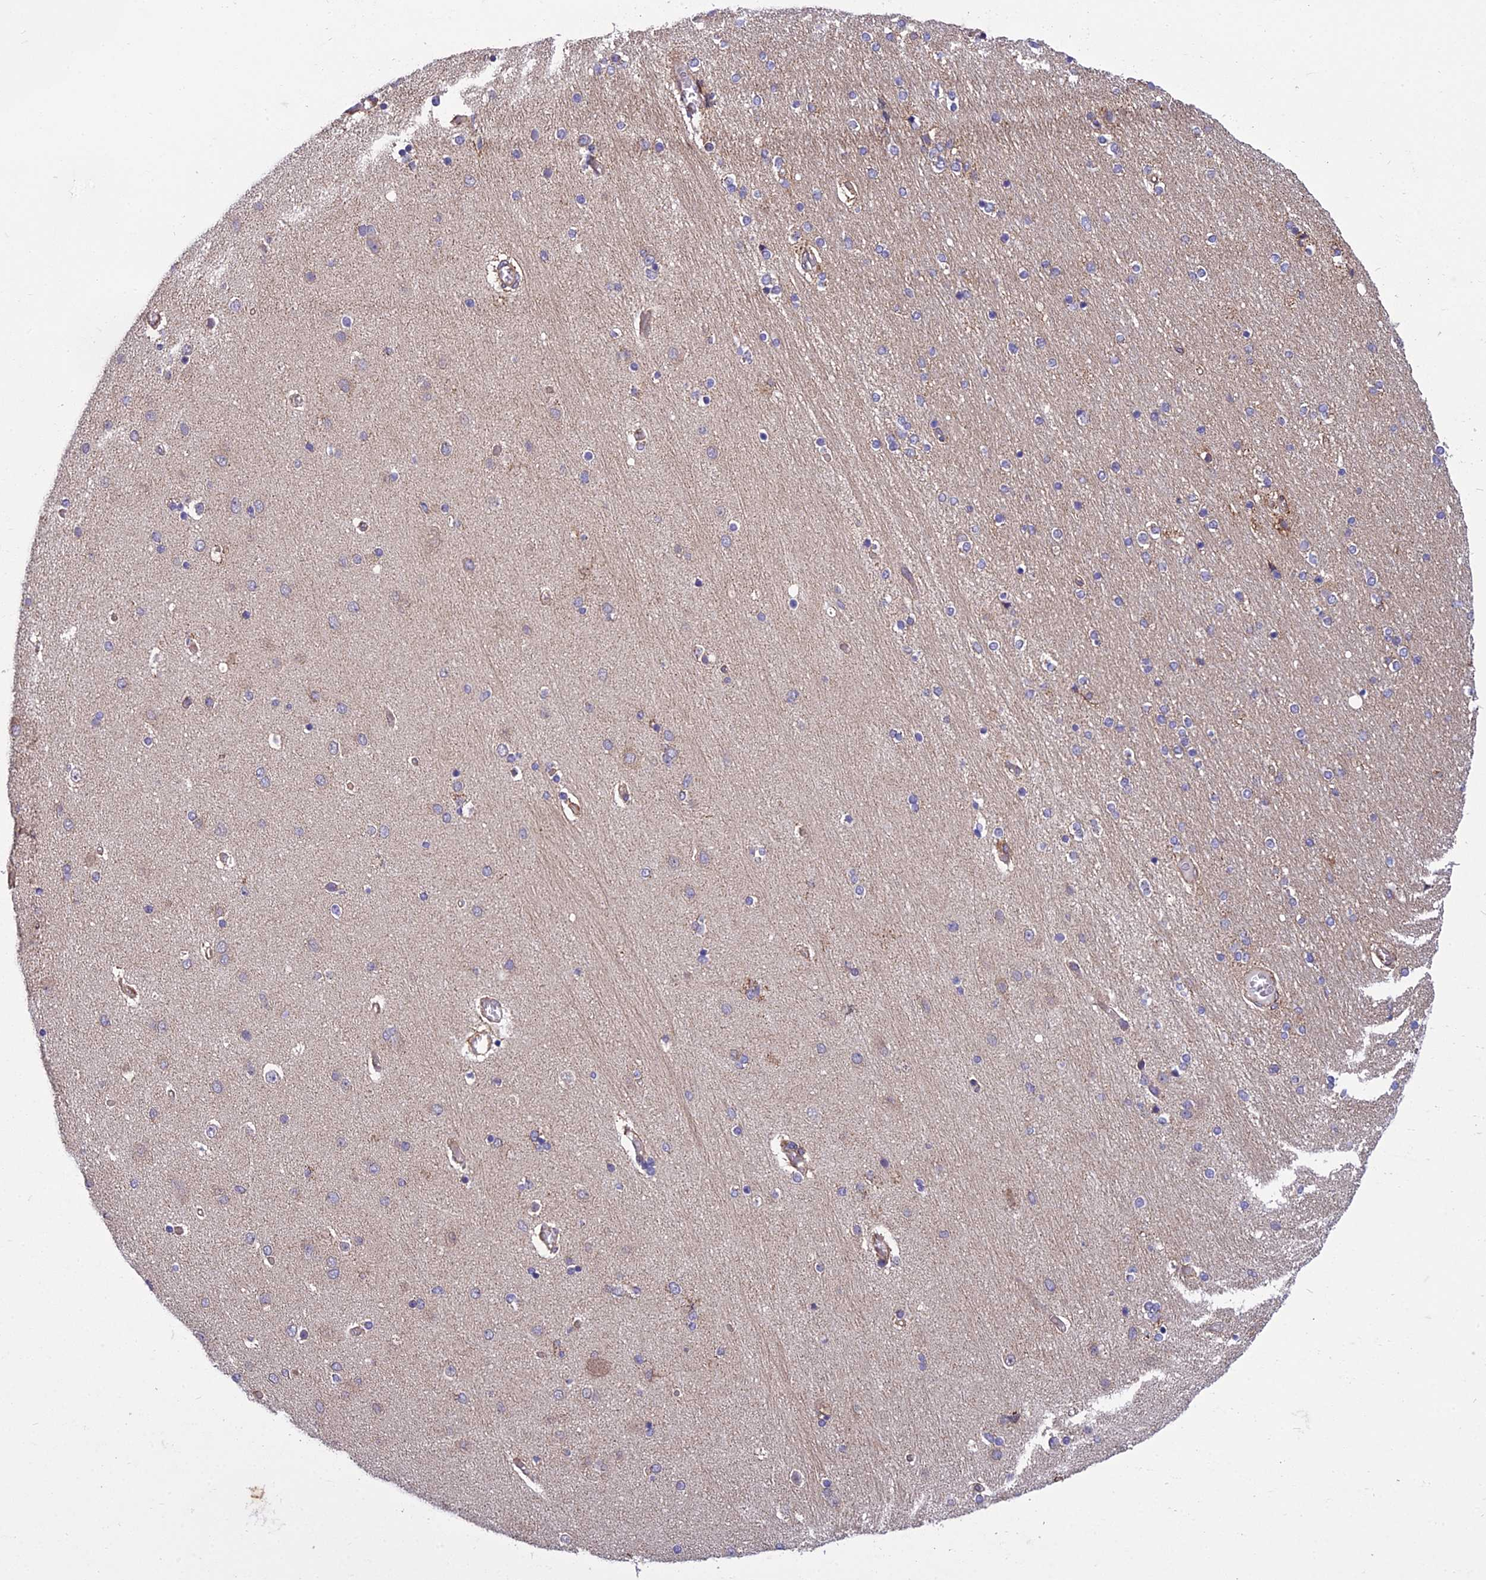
{"staining": {"intensity": "negative", "quantity": "none", "location": "none"}, "tissue": "hippocampus", "cell_type": "Glial cells", "image_type": "normal", "snomed": [{"axis": "morphology", "description": "Normal tissue, NOS"}, {"axis": "topography", "description": "Hippocampus"}], "caption": "Immunohistochemistry of unremarkable hippocampus shows no staining in glial cells. (DAB immunohistochemistry visualized using brightfield microscopy, high magnification).", "gene": "GIMAP1", "patient": {"sex": "female", "age": 54}}